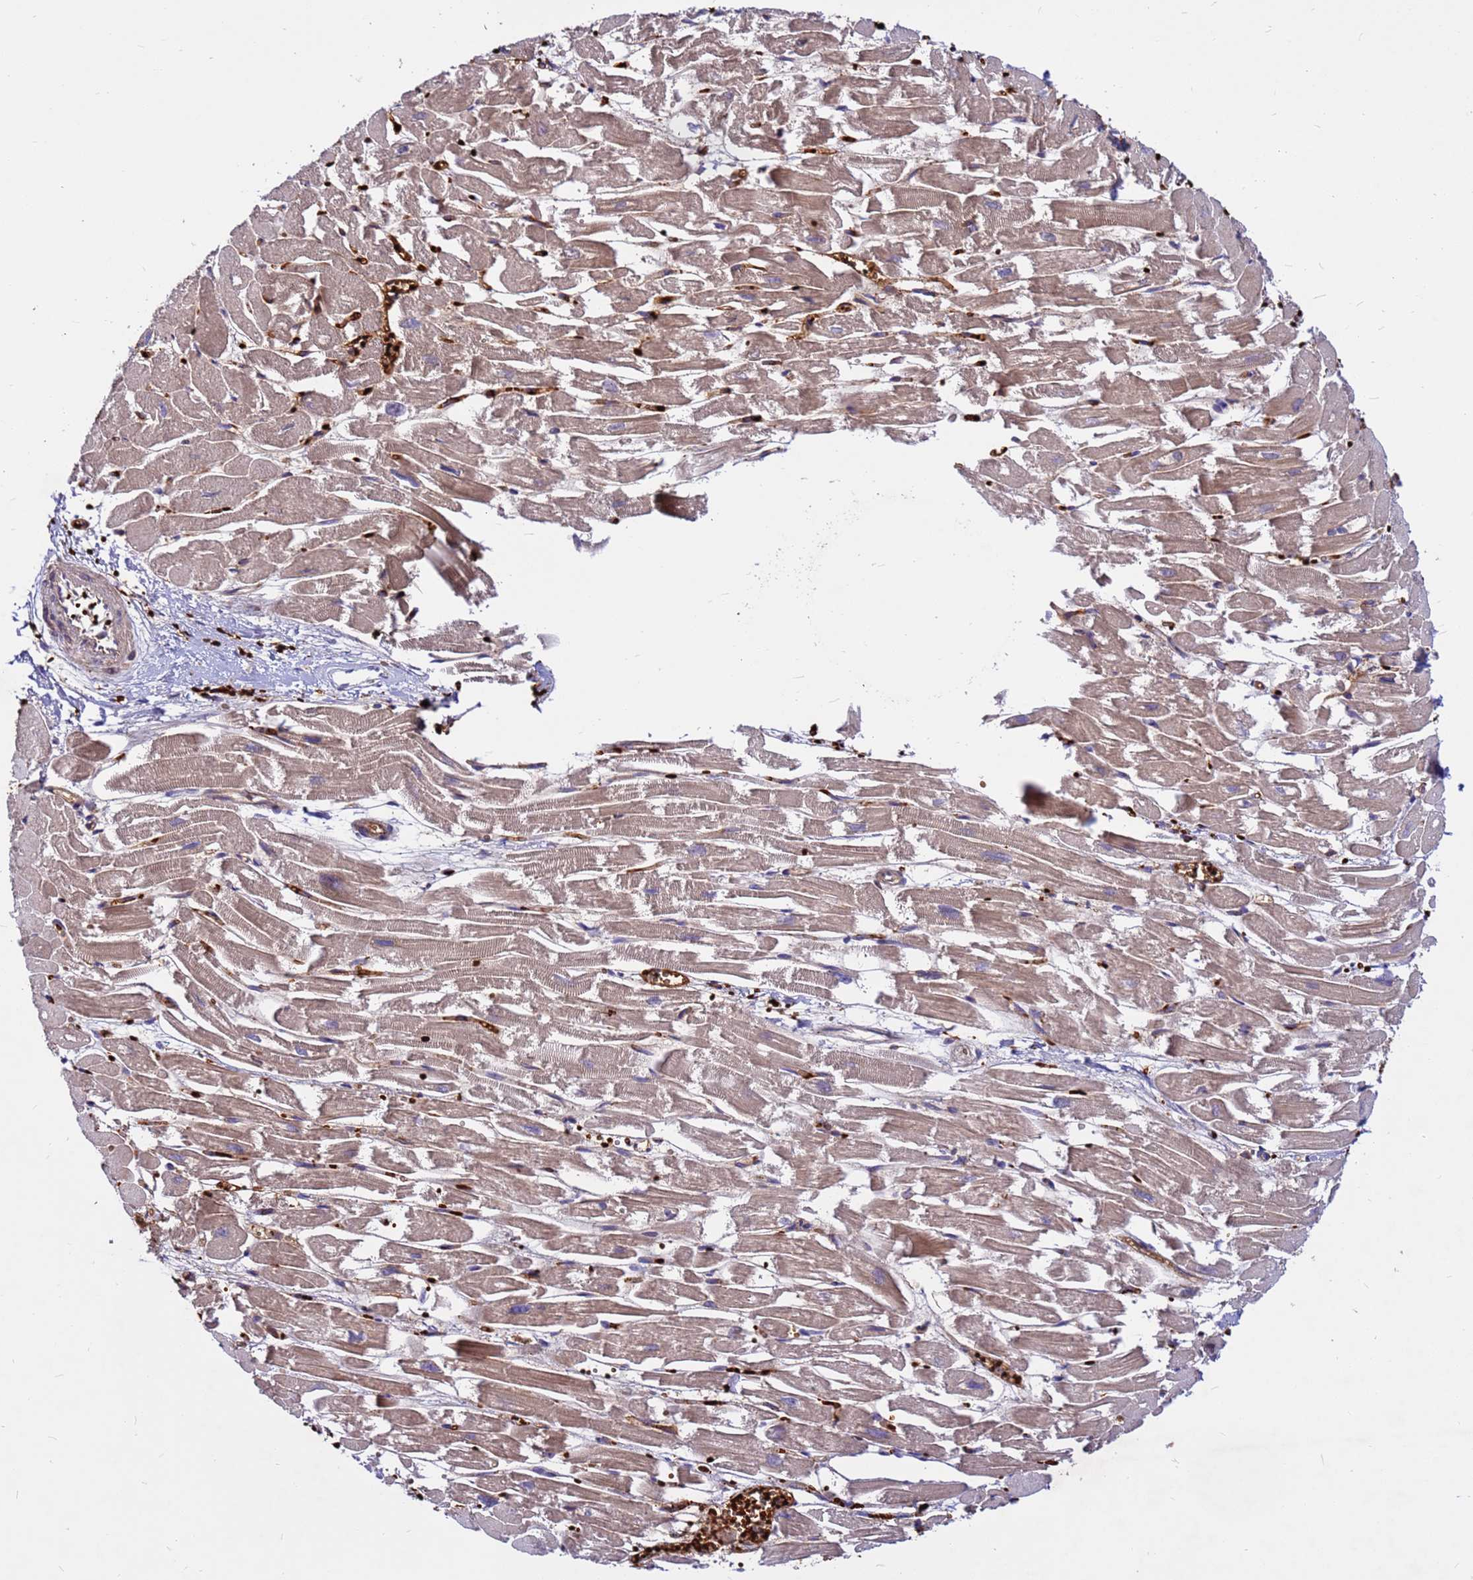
{"staining": {"intensity": "moderate", "quantity": "25%-75%", "location": "cytoplasmic/membranous"}, "tissue": "heart muscle", "cell_type": "Cardiomyocytes", "image_type": "normal", "snomed": [{"axis": "morphology", "description": "Normal tissue, NOS"}, {"axis": "topography", "description": "Heart"}], "caption": "Immunohistochemistry (IHC) of normal heart muscle exhibits medium levels of moderate cytoplasmic/membranous expression in approximately 25%-75% of cardiomyocytes.", "gene": "ZNF669", "patient": {"sex": "male", "age": 54}}